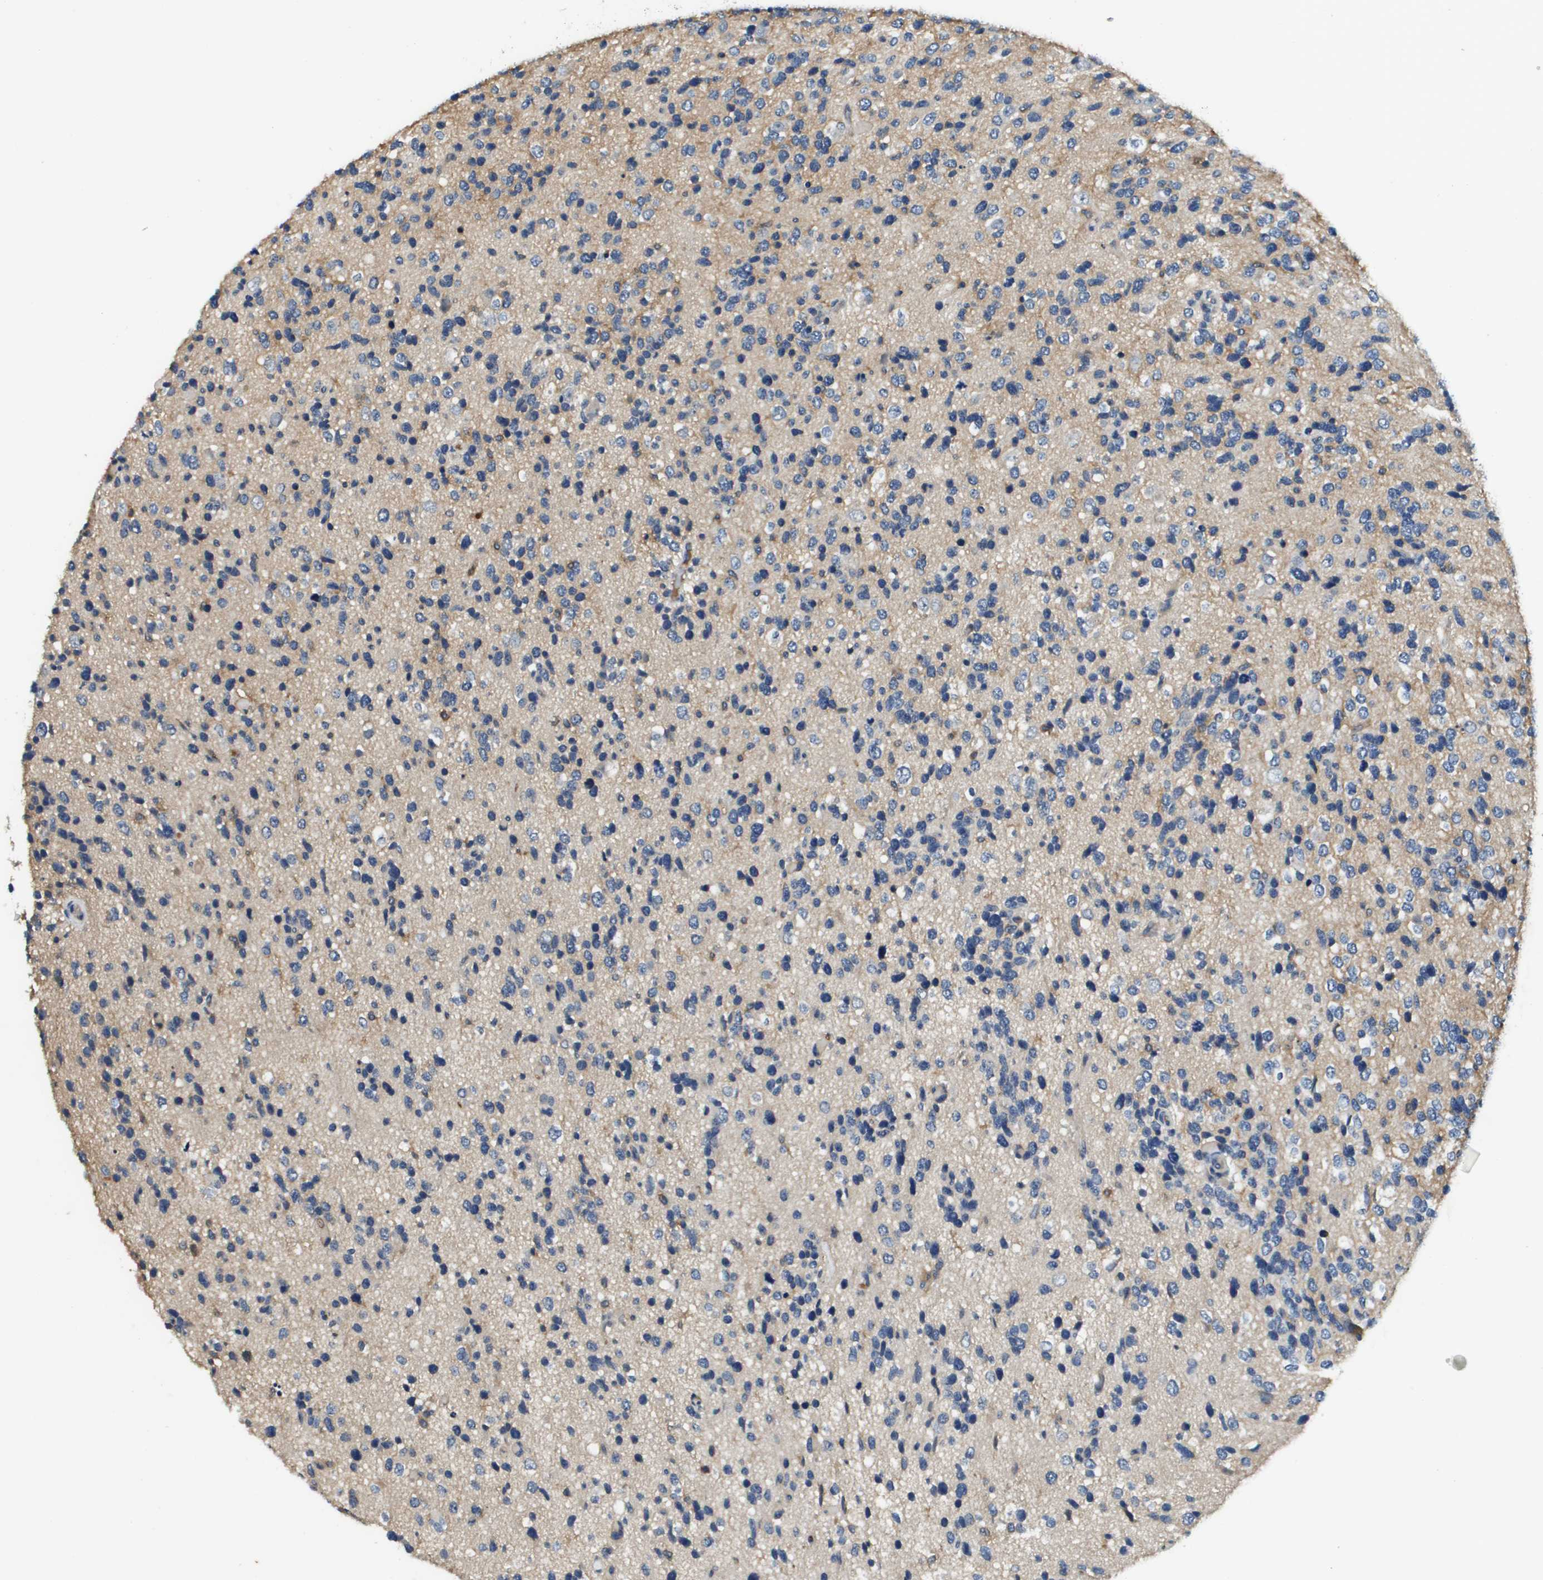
{"staining": {"intensity": "weak", "quantity": "<25%", "location": "cytoplasmic/membranous"}, "tissue": "glioma", "cell_type": "Tumor cells", "image_type": "cancer", "snomed": [{"axis": "morphology", "description": "Glioma, malignant, High grade"}, {"axis": "topography", "description": "Brain"}], "caption": "Protein analysis of glioma shows no significant expression in tumor cells.", "gene": "SLC16A3", "patient": {"sex": "female", "age": 58}}